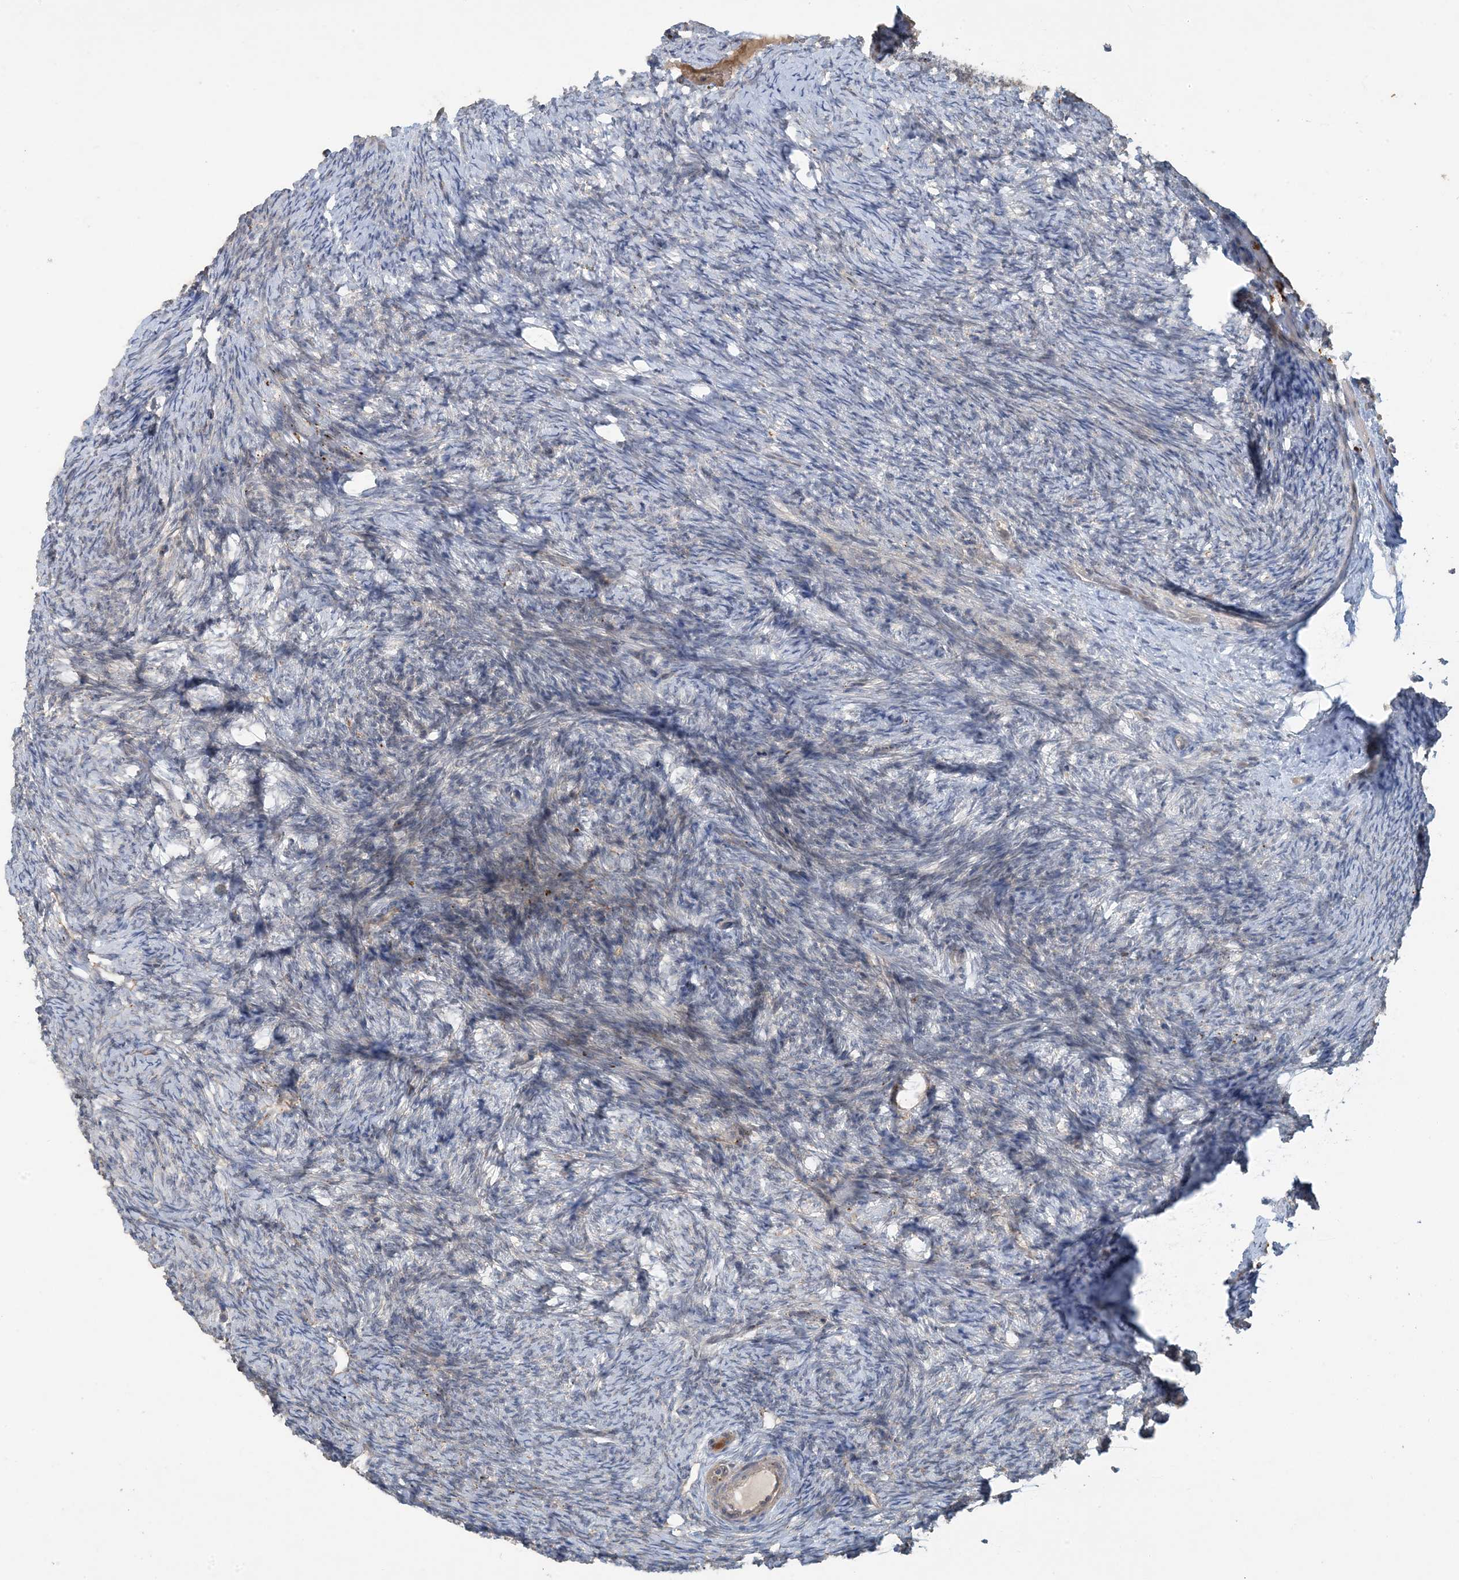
{"staining": {"intensity": "strong", "quantity": ">75%", "location": "cytoplasmic/membranous"}, "tissue": "ovary", "cell_type": "Follicle cells", "image_type": "normal", "snomed": [{"axis": "morphology", "description": "Normal tissue, NOS"}, {"axis": "morphology", "description": "Cyst, NOS"}, {"axis": "topography", "description": "Ovary"}], "caption": "Immunohistochemistry photomicrograph of unremarkable human ovary stained for a protein (brown), which displays high levels of strong cytoplasmic/membranous expression in about >75% of follicle cells.", "gene": "LTN1", "patient": {"sex": "female", "age": 33}}